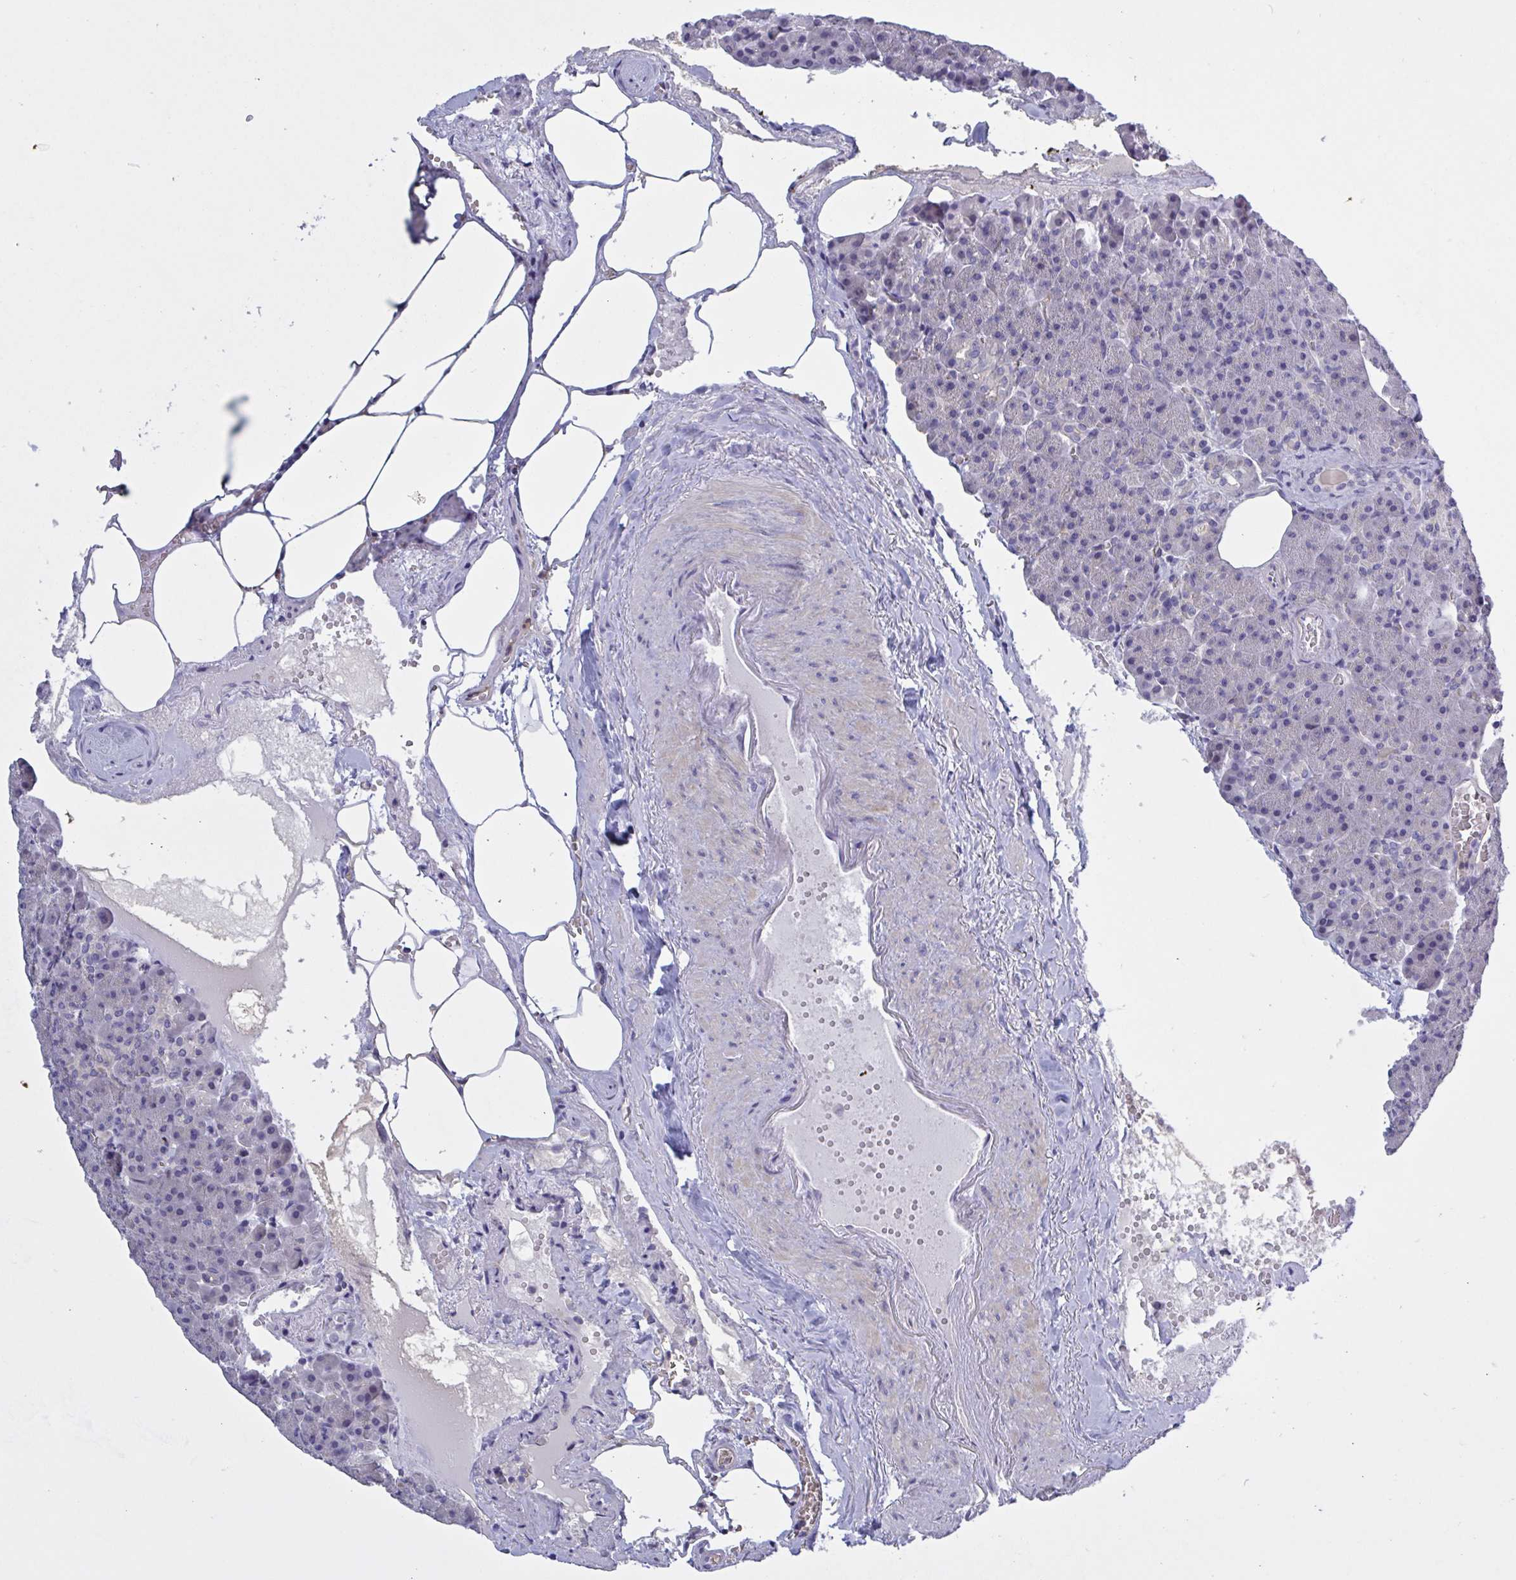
{"staining": {"intensity": "negative", "quantity": "none", "location": "none"}, "tissue": "pancreas", "cell_type": "Exocrine glandular cells", "image_type": "normal", "snomed": [{"axis": "morphology", "description": "Normal tissue, NOS"}, {"axis": "topography", "description": "Pancreas"}], "caption": "Human pancreas stained for a protein using immunohistochemistry (IHC) displays no positivity in exocrine glandular cells.", "gene": "ST14", "patient": {"sex": "female", "age": 74}}